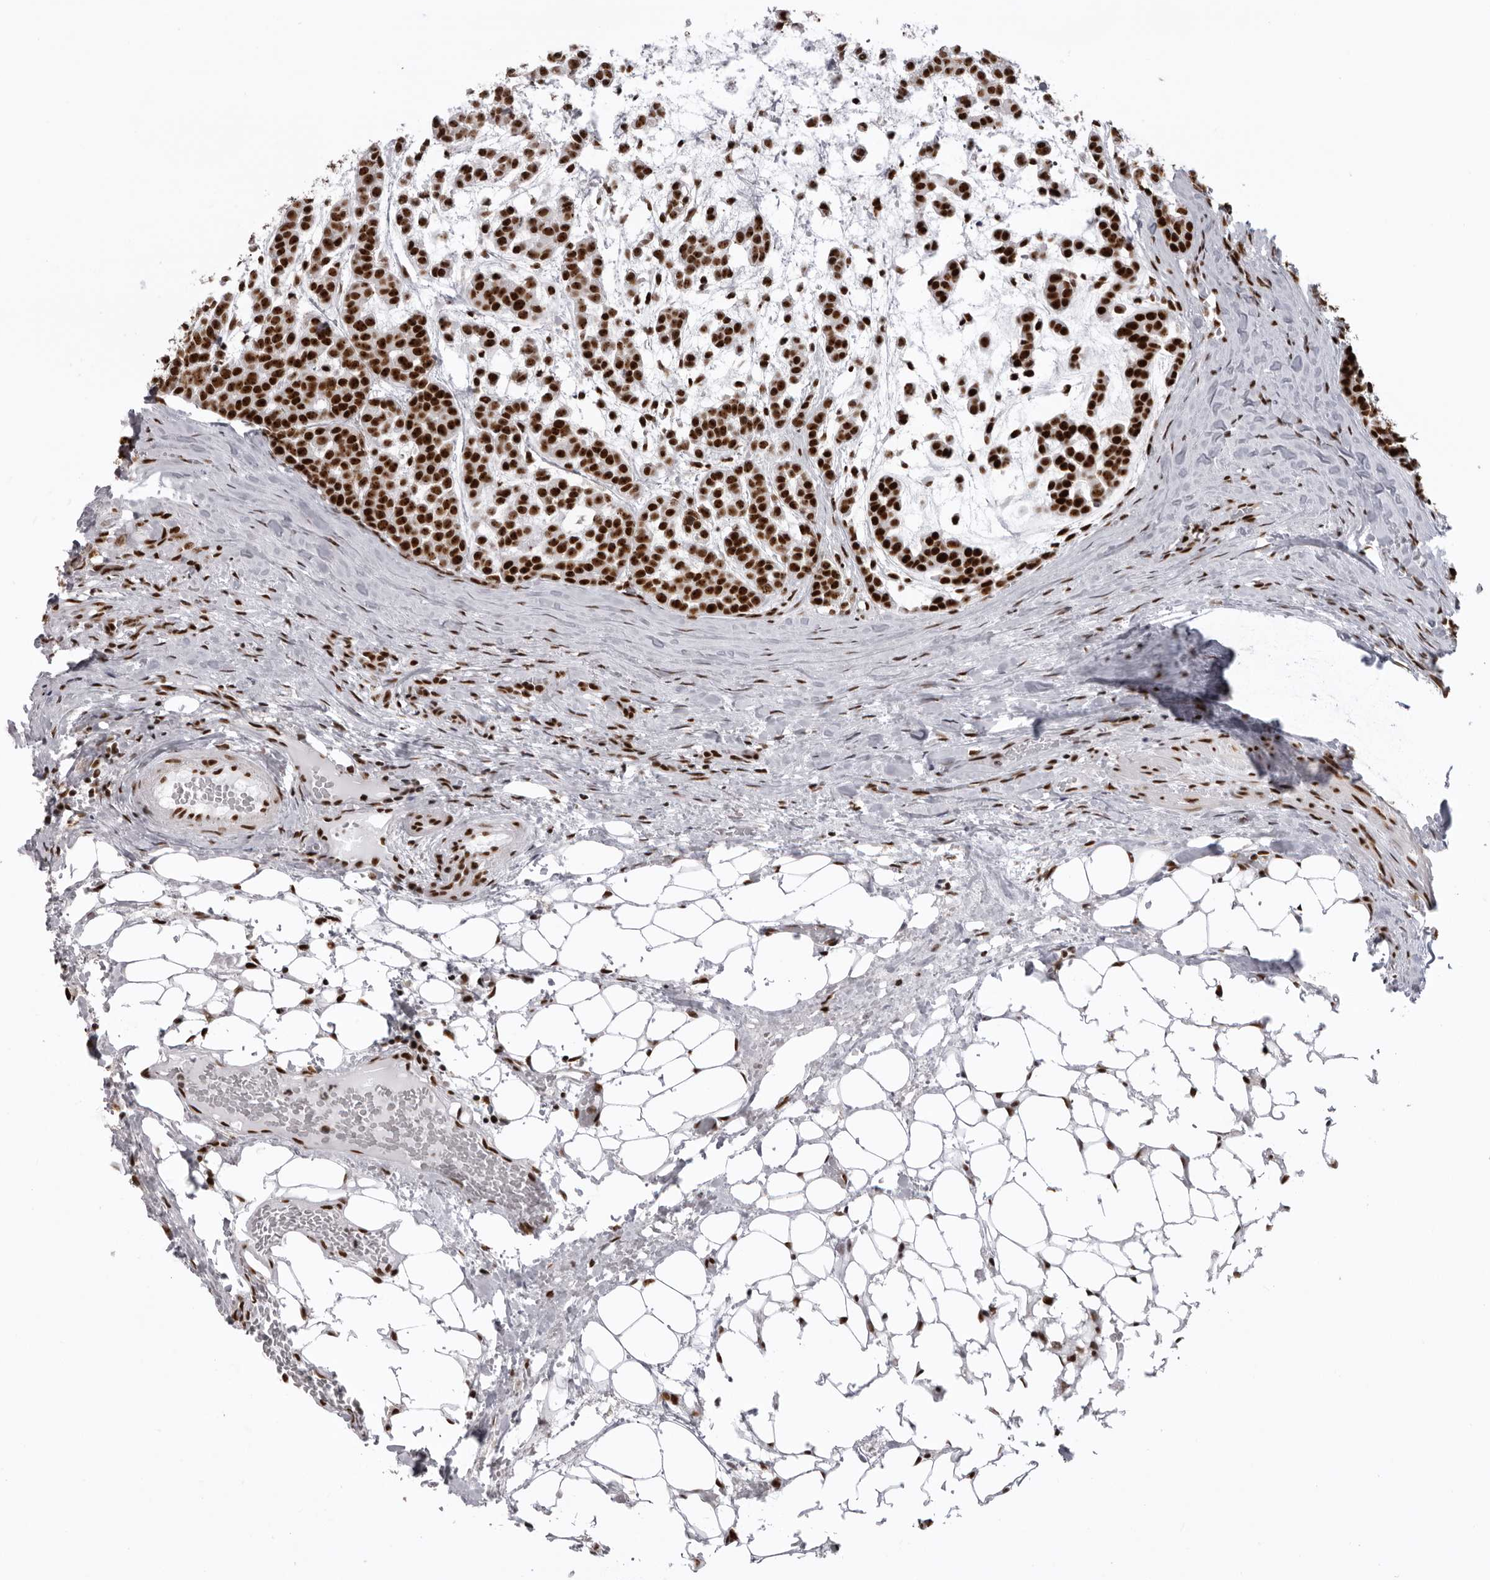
{"staining": {"intensity": "strong", "quantity": ">75%", "location": "nuclear"}, "tissue": "head and neck cancer", "cell_type": "Tumor cells", "image_type": "cancer", "snomed": [{"axis": "morphology", "description": "Adenocarcinoma, NOS"}, {"axis": "morphology", "description": "Adenoma, NOS"}, {"axis": "topography", "description": "Head-Neck"}], "caption": "Immunohistochemistry (IHC) histopathology image of human adenocarcinoma (head and neck) stained for a protein (brown), which reveals high levels of strong nuclear staining in approximately >75% of tumor cells.", "gene": "DHX9", "patient": {"sex": "female", "age": 55}}